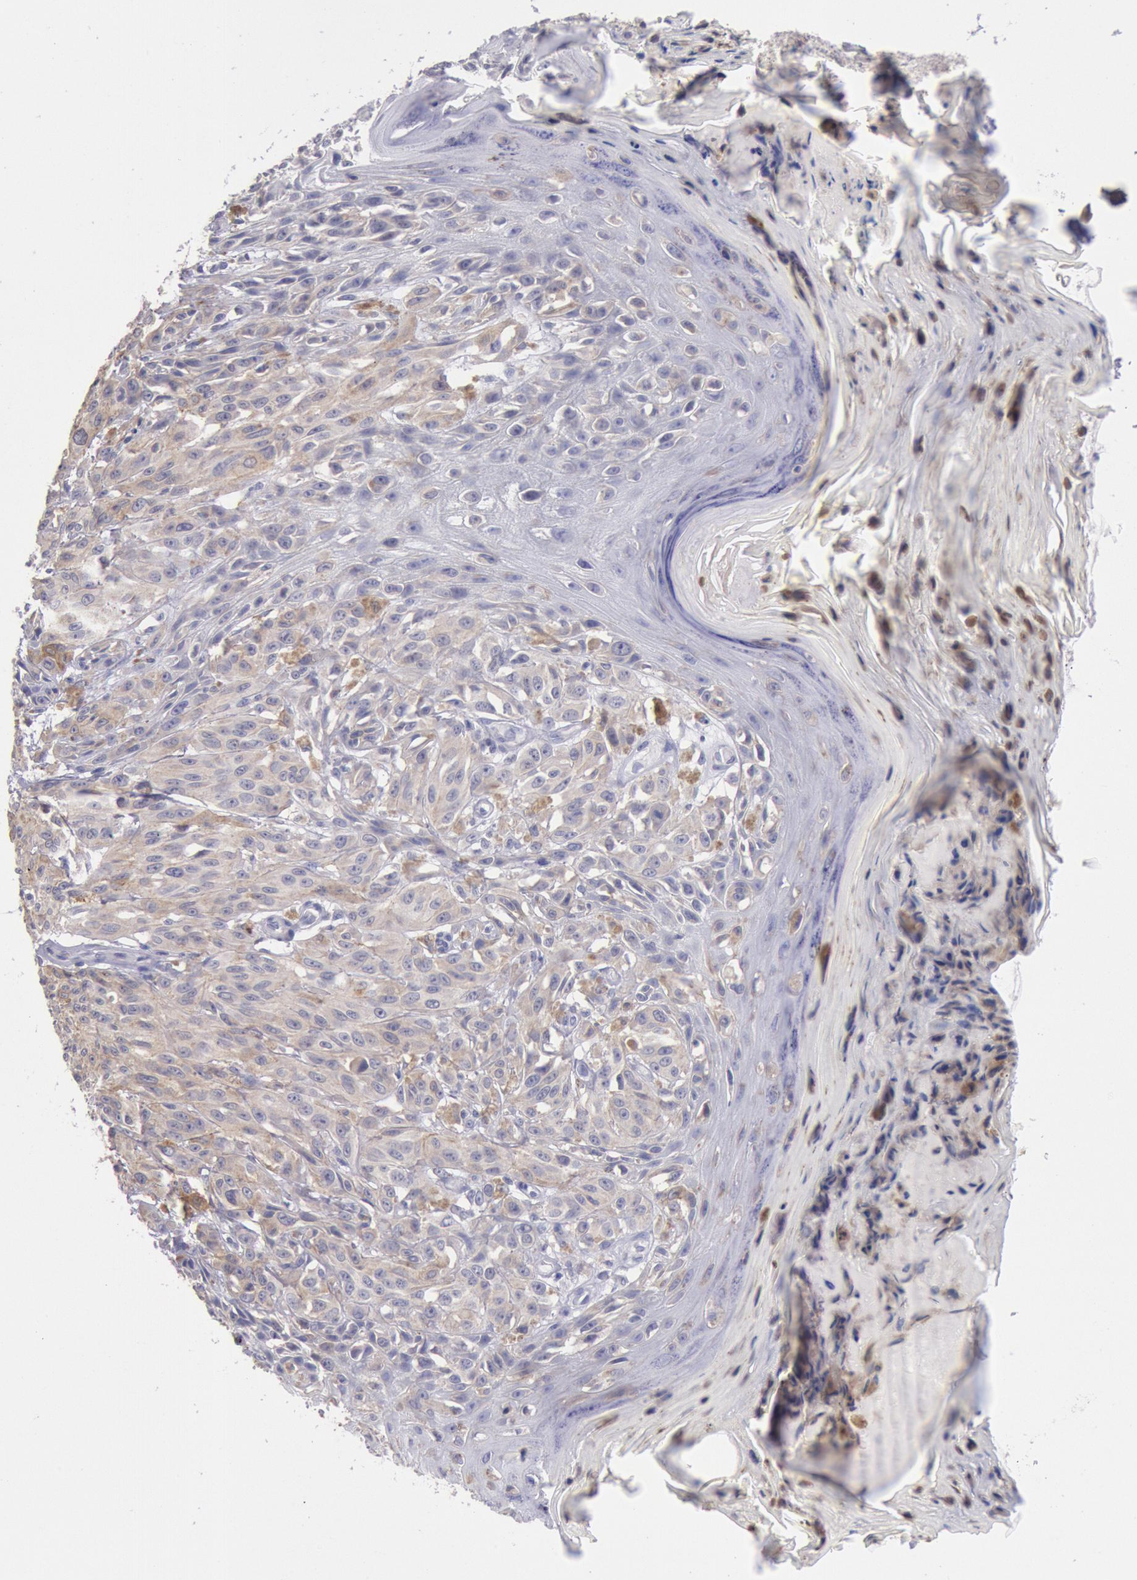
{"staining": {"intensity": "weak", "quantity": ">75%", "location": "cytoplasmic/membranous"}, "tissue": "melanoma", "cell_type": "Tumor cells", "image_type": "cancer", "snomed": [{"axis": "morphology", "description": "Malignant melanoma, NOS"}, {"axis": "topography", "description": "Skin"}], "caption": "Malignant melanoma tissue demonstrates weak cytoplasmic/membranous positivity in approximately >75% of tumor cells, visualized by immunohistochemistry. (Brightfield microscopy of DAB IHC at high magnification).", "gene": "GAL3ST1", "patient": {"sex": "female", "age": 77}}